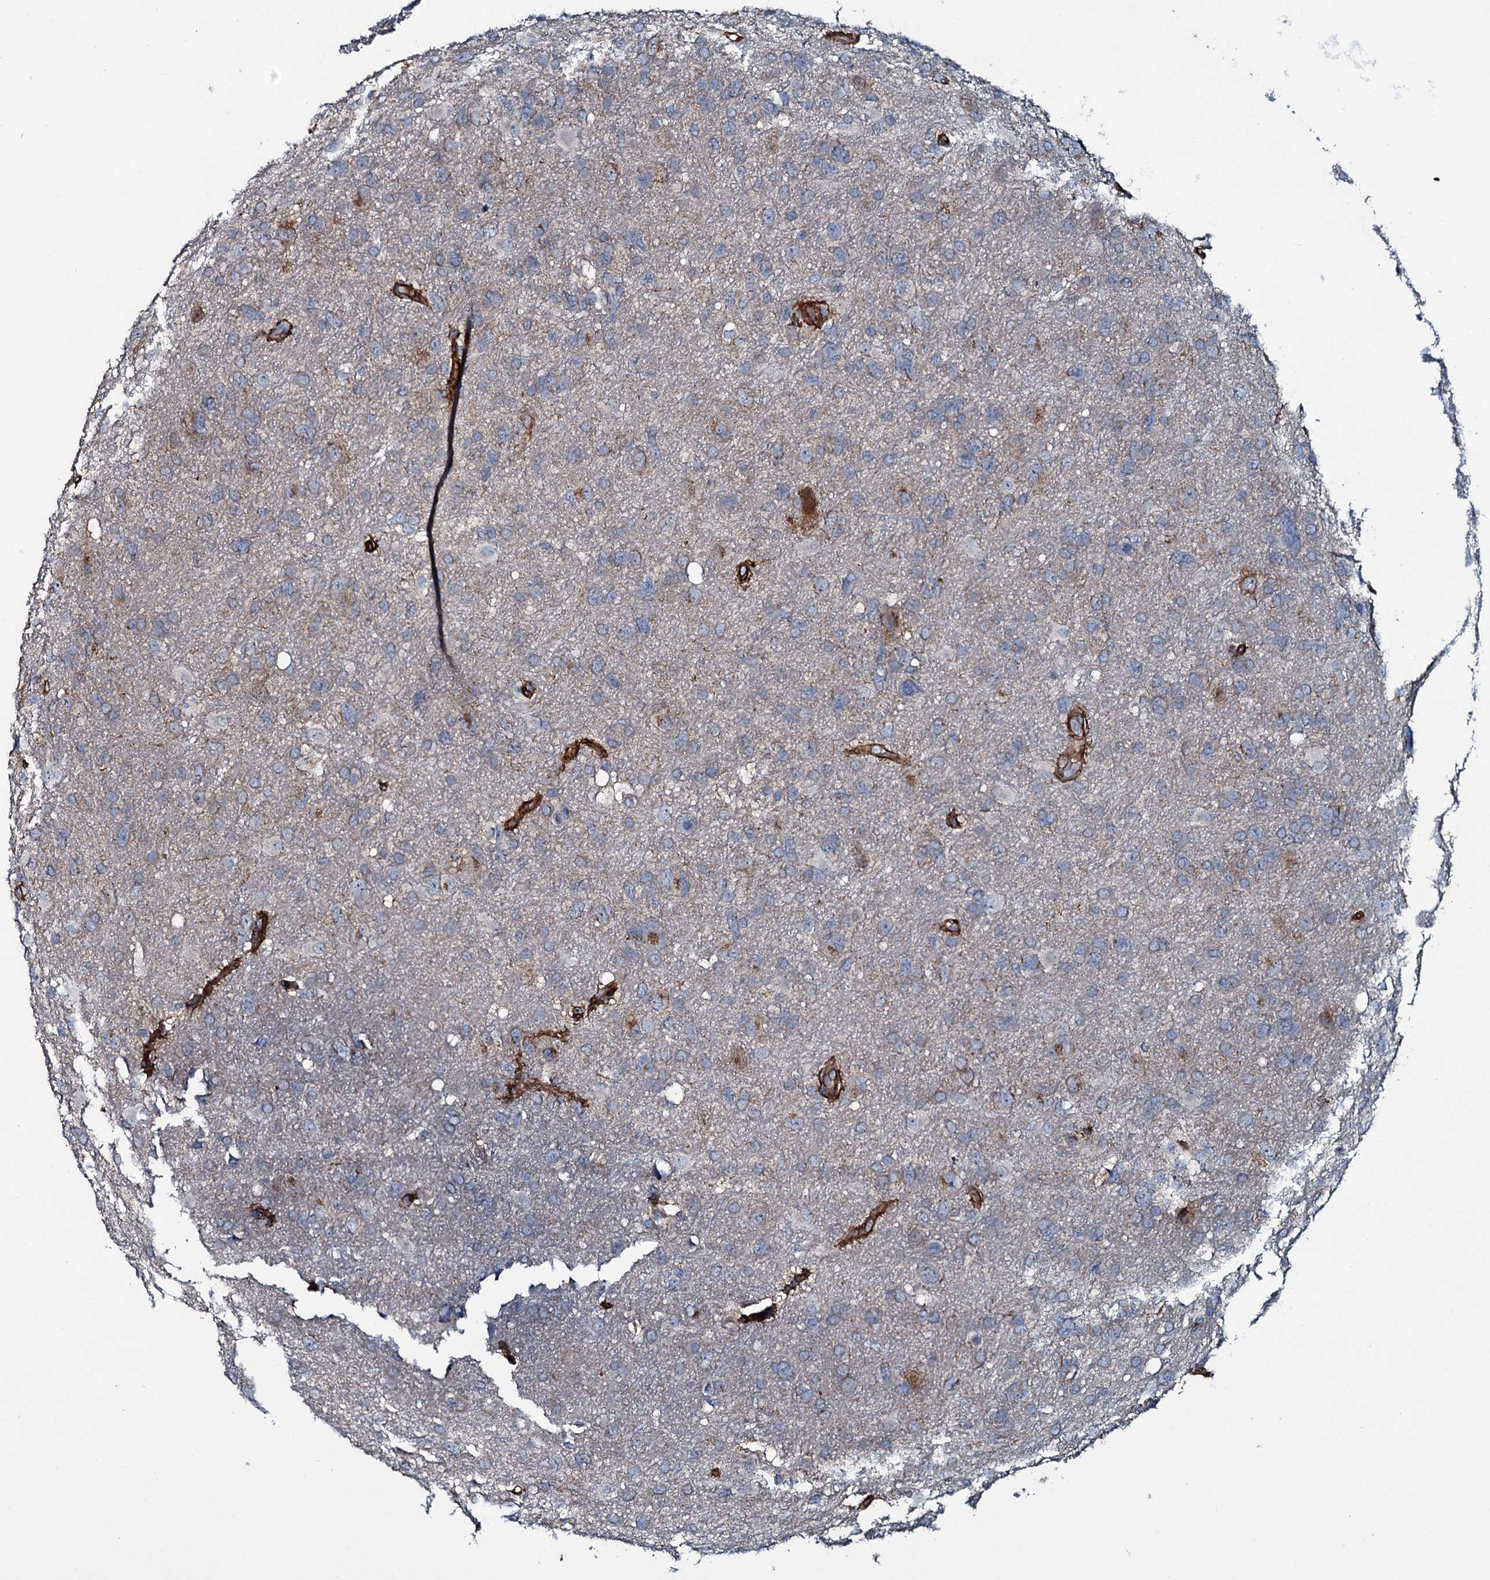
{"staining": {"intensity": "weak", "quantity": "25%-75%", "location": "cytoplasmic/membranous"}, "tissue": "glioma", "cell_type": "Tumor cells", "image_type": "cancer", "snomed": [{"axis": "morphology", "description": "Glioma, malignant, High grade"}, {"axis": "topography", "description": "Brain"}], "caption": "Glioma stained for a protein (brown) demonstrates weak cytoplasmic/membranous positive staining in about 25%-75% of tumor cells.", "gene": "CLEC14A", "patient": {"sex": "male", "age": 61}}